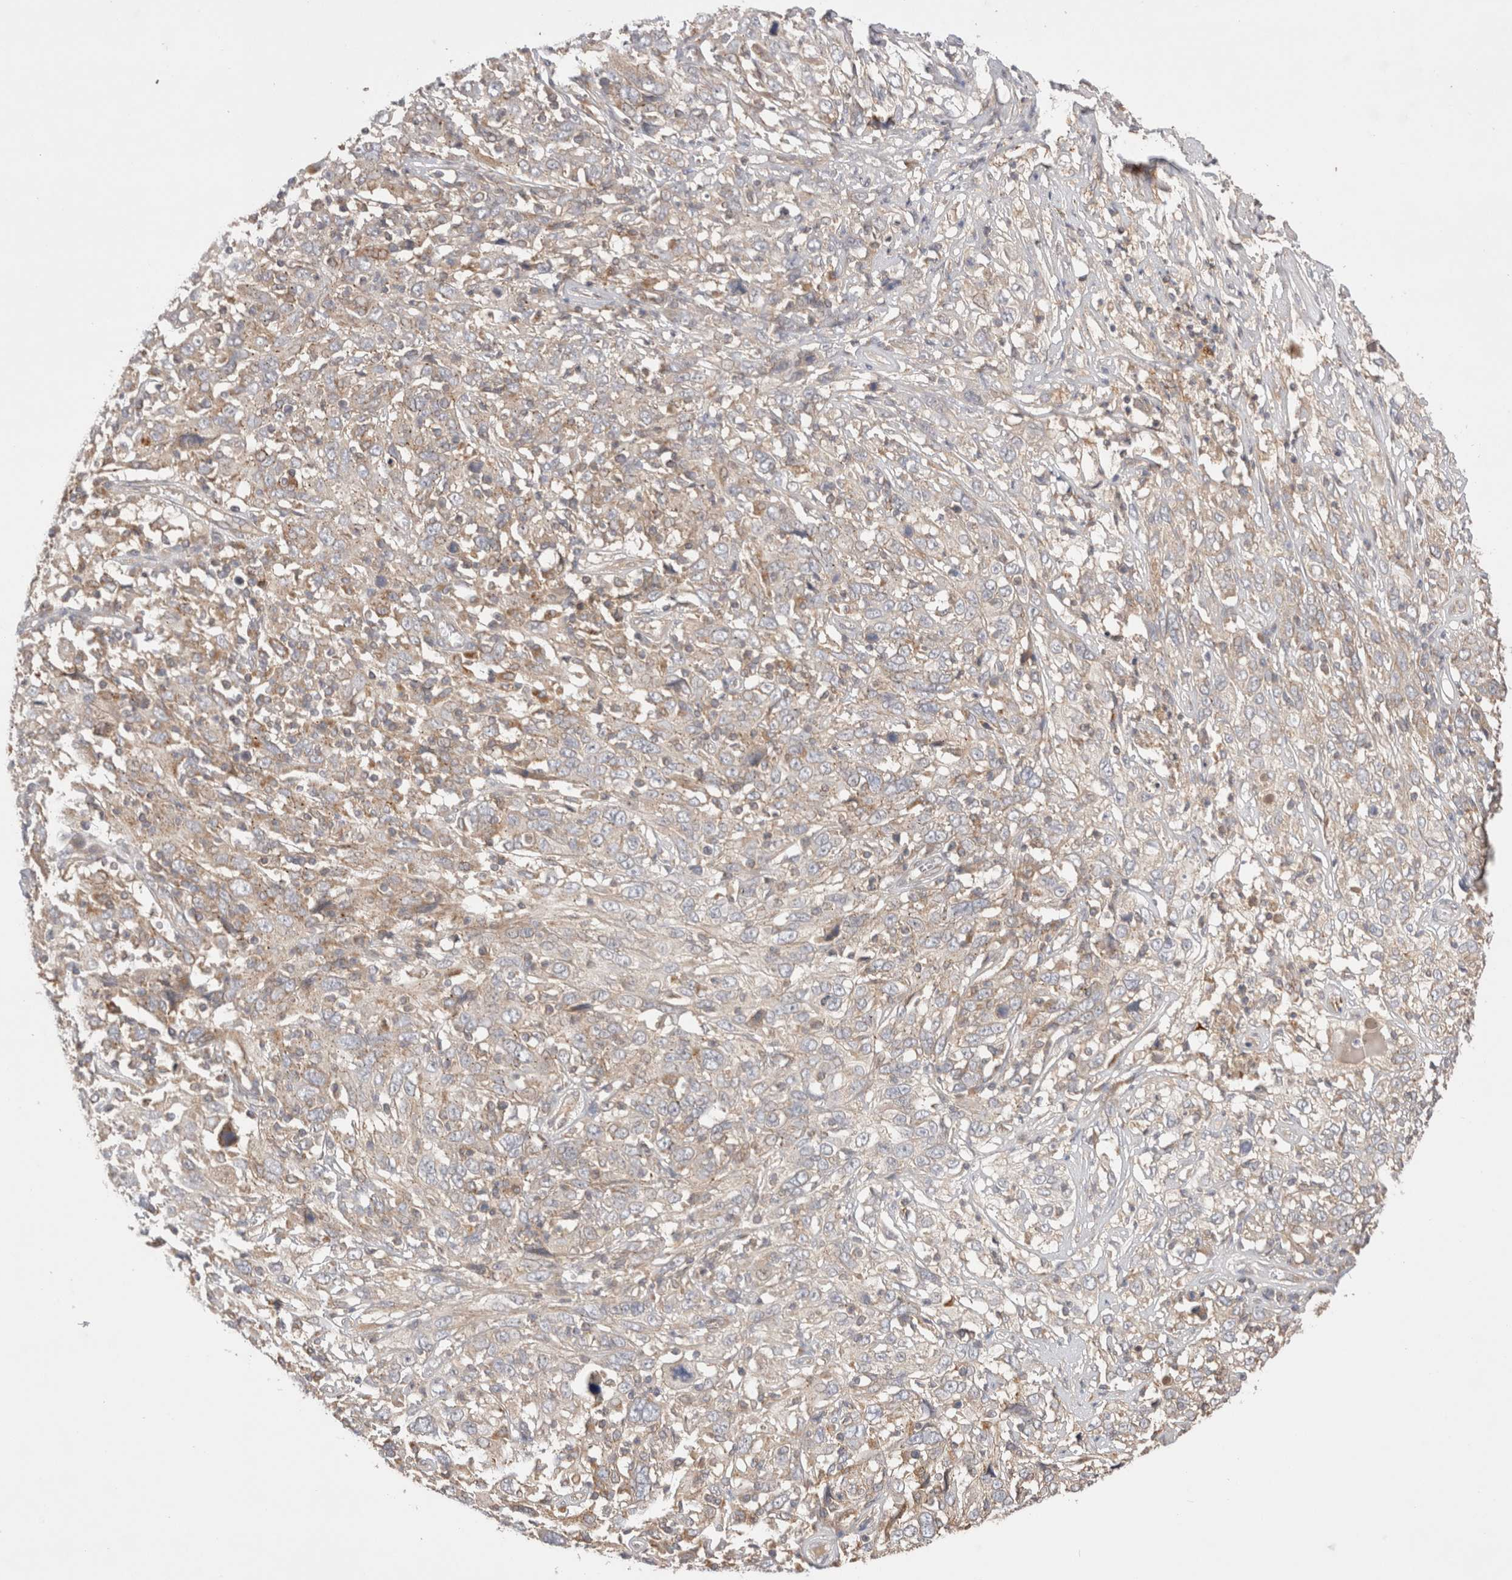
{"staining": {"intensity": "weak", "quantity": "25%-75%", "location": "cytoplasmic/membranous"}, "tissue": "cervical cancer", "cell_type": "Tumor cells", "image_type": "cancer", "snomed": [{"axis": "morphology", "description": "Squamous cell carcinoma, NOS"}, {"axis": "topography", "description": "Cervix"}], "caption": "Protein analysis of cervical cancer (squamous cell carcinoma) tissue reveals weak cytoplasmic/membranous expression in approximately 25%-75% of tumor cells.", "gene": "VPS28", "patient": {"sex": "female", "age": 46}}